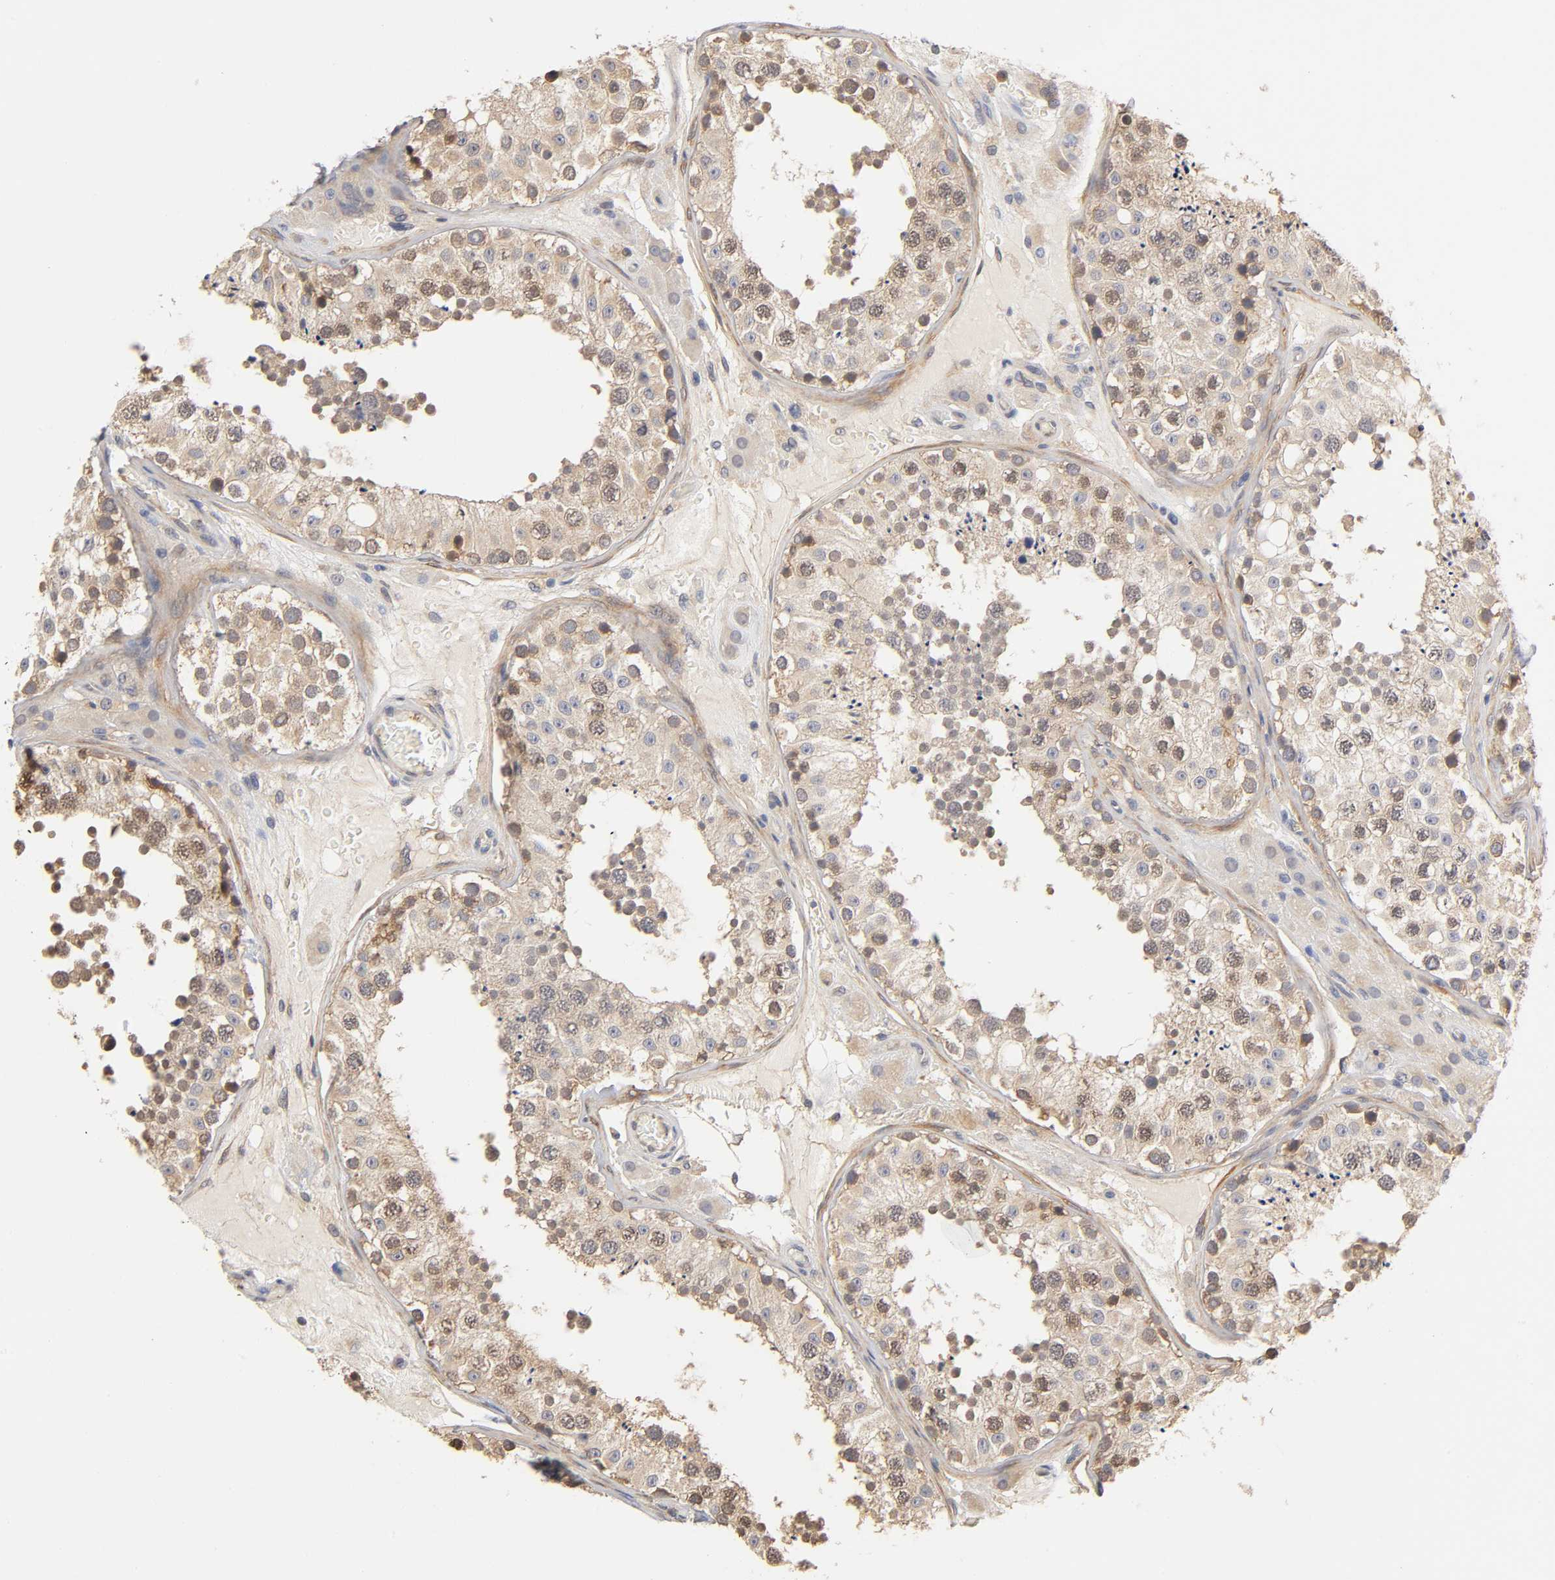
{"staining": {"intensity": "weak", "quantity": "25%-75%", "location": "nuclear"}, "tissue": "testis", "cell_type": "Cells in seminiferous ducts", "image_type": "normal", "snomed": [{"axis": "morphology", "description": "Normal tissue, NOS"}, {"axis": "topography", "description": "Testis"}], "caption": "About 25%-75% of cells in seminiferous ducts in unremarkable human testis show weak nuclear protein positivity as visualized by brown immunohistochemical staining.", "gene": "PDE5A", "patient": {"sex": "male", "age": 26}}